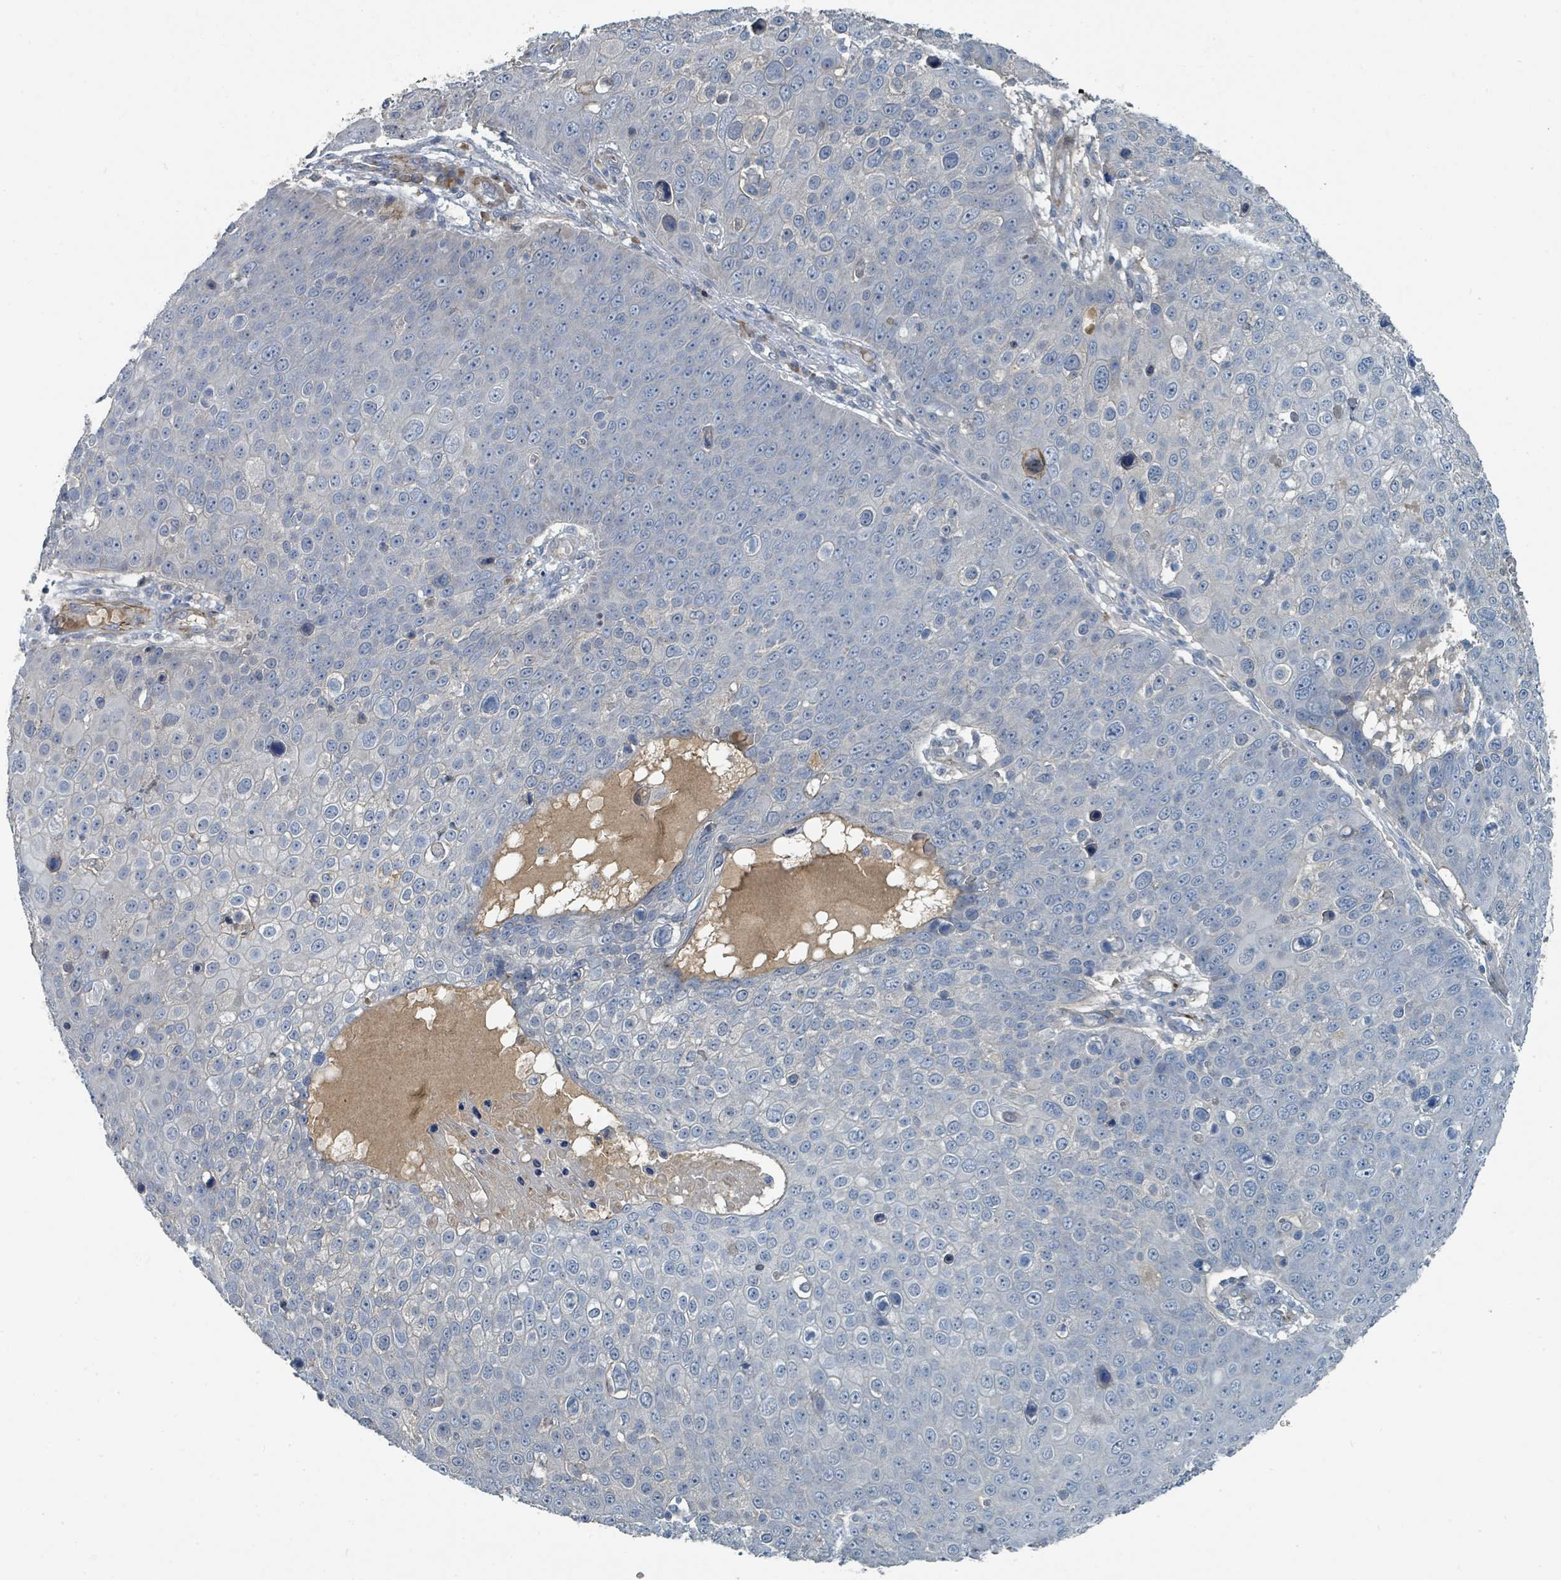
{"staining": {"intensity": "negative", "quantity": "none", "location": "none"}, "tissue": "skin cancer", "cell_type": "Tumor cells", "image_type": "cancer", "snomed": [{"axis": "morphology", "description": "Squamous cell carcinoma, NOS"}, {"axis": "topography", "description": "Skin"}], "caption": "High power microscopy photomicrograph of an immunohistochemistry micrograph of skin cancer (squamous cell carcinoma), revealing no significant expression in tumor cells.", "gene": "SLC44A5", "patient": {"sex": "male", "age": 71}}